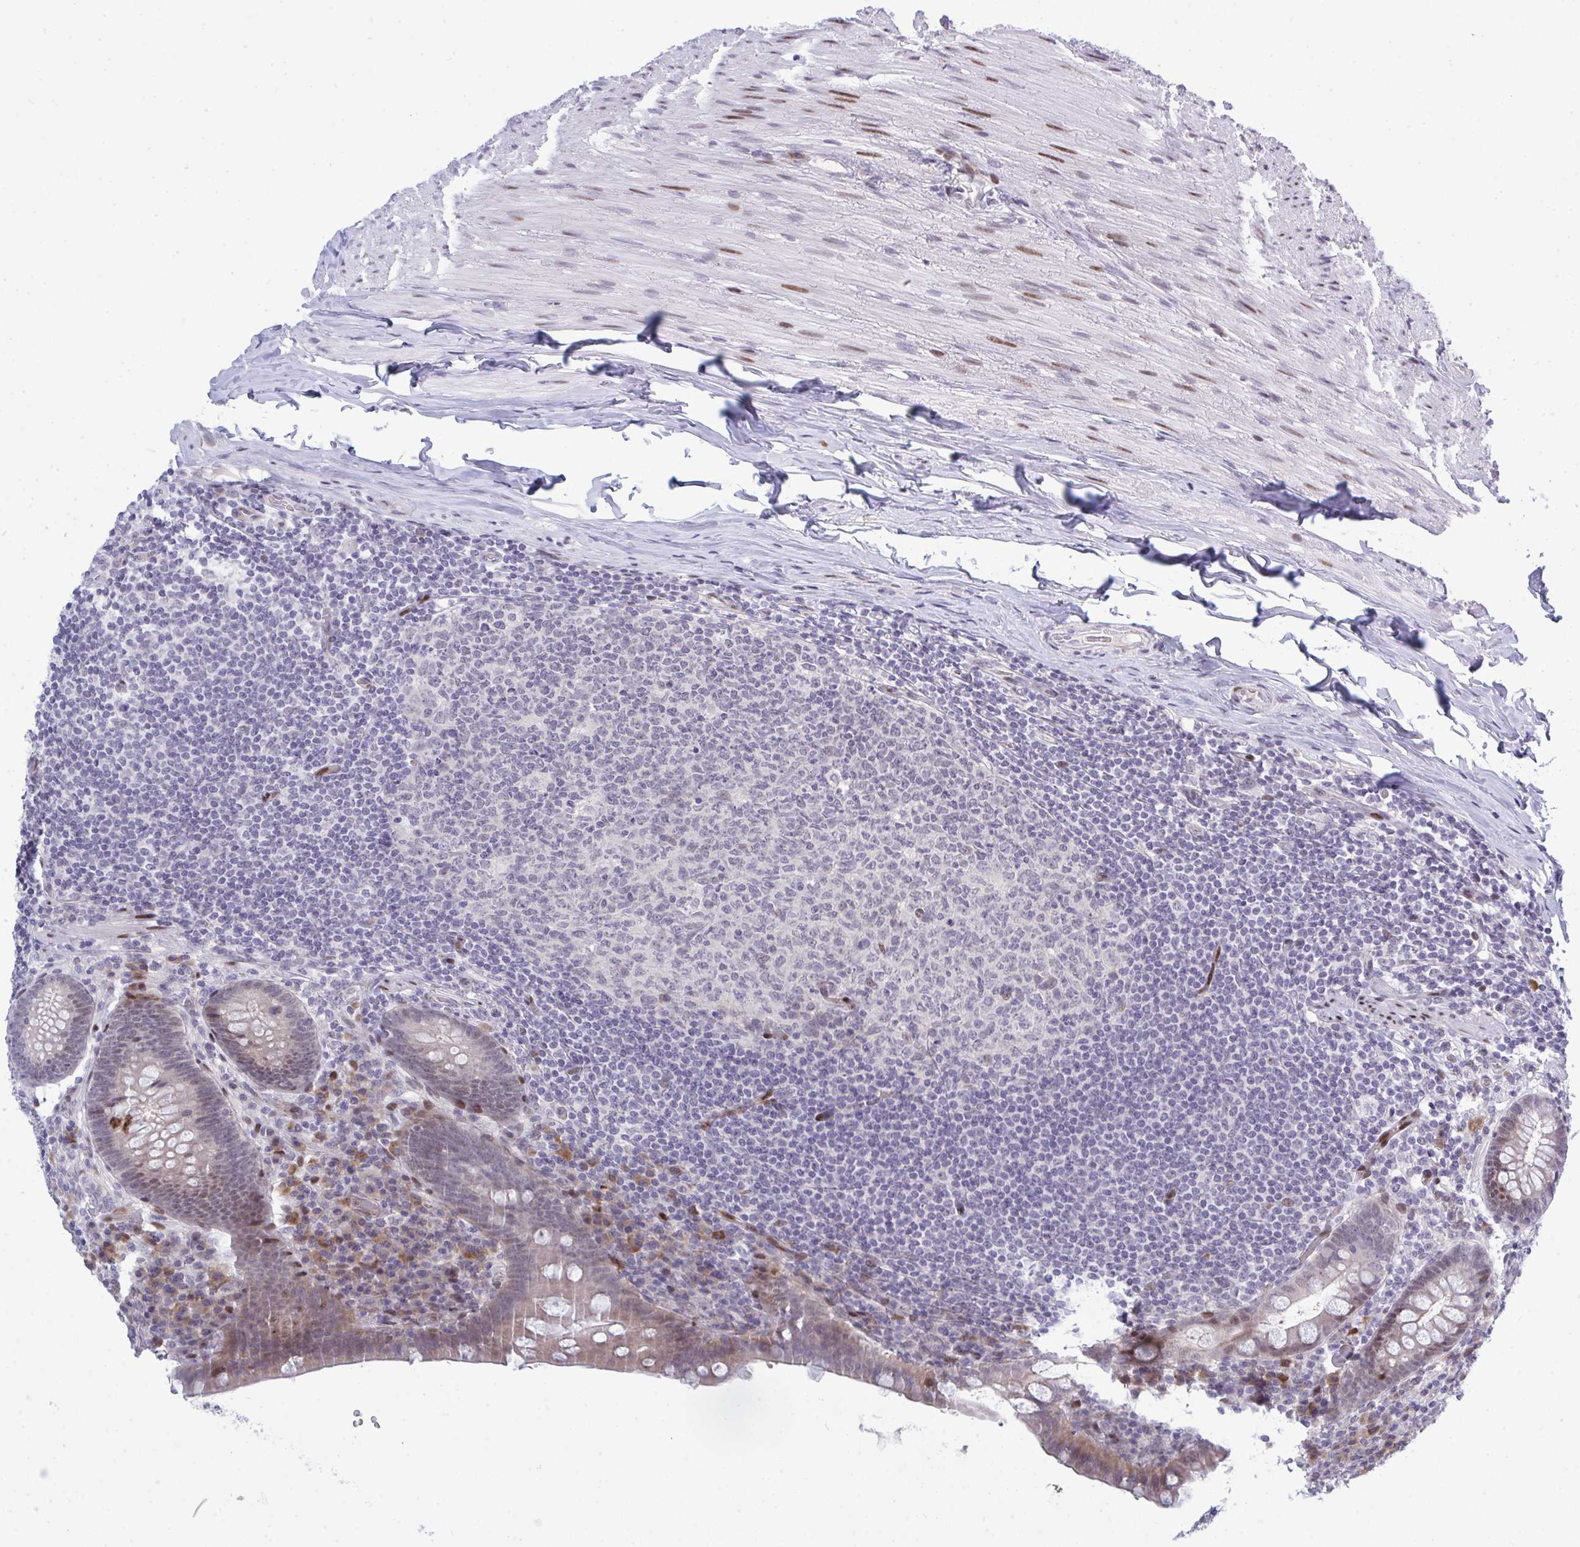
{"staining": {"intensity": "moderate", "quantity": "<25%", "location": "nuclear"}, "tissue": "appendix", "cell_type": "Glandular cells", "image_type": "normal", "snomed": [{"axis": "morphology", "description": "Normal tissue, NOS"}, {"axis": "topography", "description": "Appendix"}], "caption": "The photomicrograph reveals staining of unremarkable appendix, revealing moderate nuclear protein positivity (brown color) within glandular cells. Immunohistochemistry (ihc) stains the protein of interest in brown and the nuclei are stained blue.", "gene": "TAB1", "patient": {"sex": "male", "age": 71}}